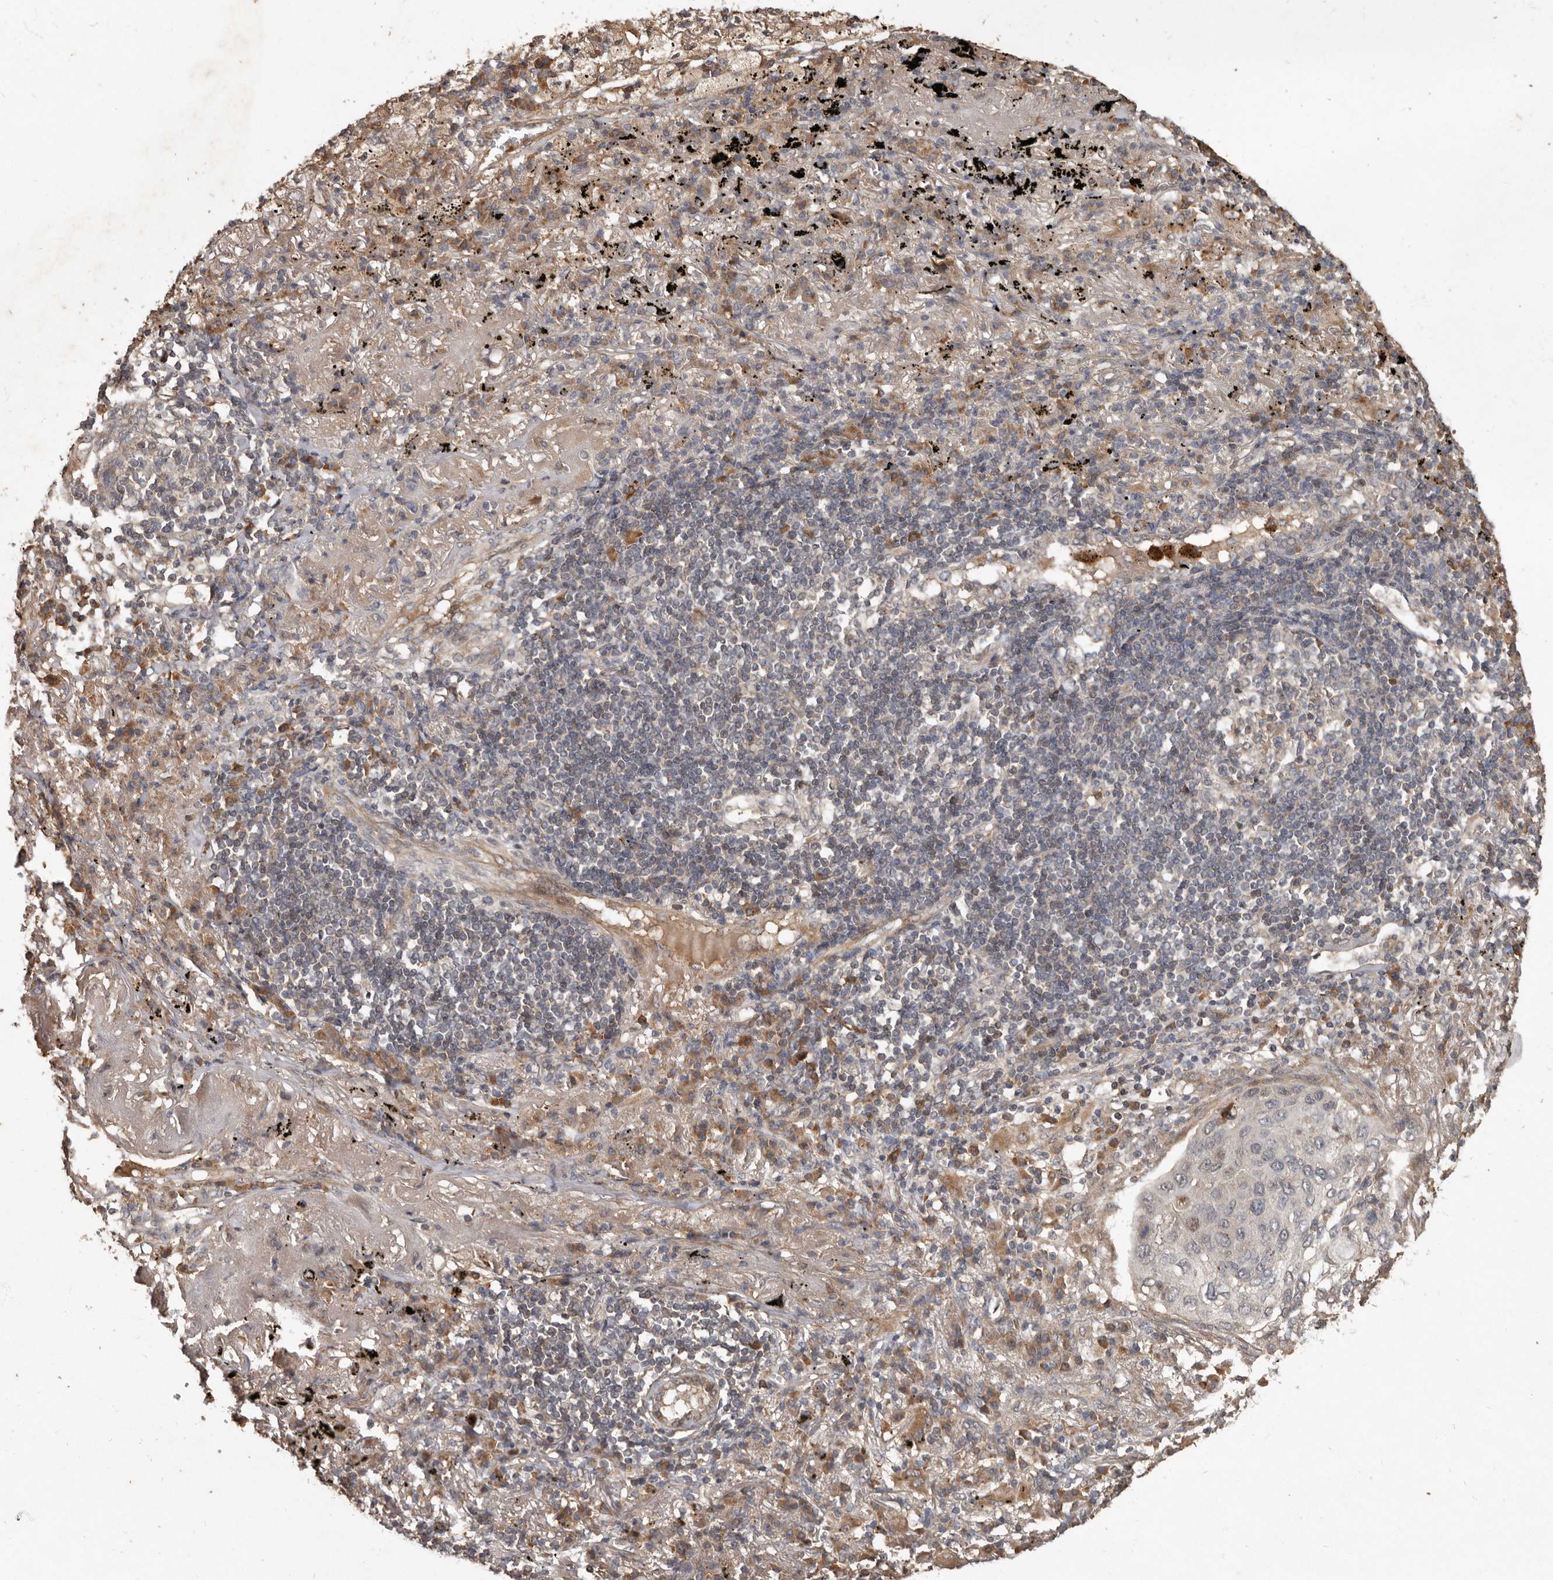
{"staining": {"intensity": "negative", "quantity": "none", "location": "none"}, "tissue": "lung cancer", "cell_type": "Tumor cells", "image_type": "cancer", "snomed": [{"axis": "morphology", "description": "Squamous cell carcinoma, NOS"}, {"axis": "topography", "description": "Lung"}], "caption": "The image shows no significant expression in tumor cells of squamous cell carcinoma (lung). Nuclei are stained in blue.", "gene": "KIF26B", "patient": {"sex": "female", "age": 63}}